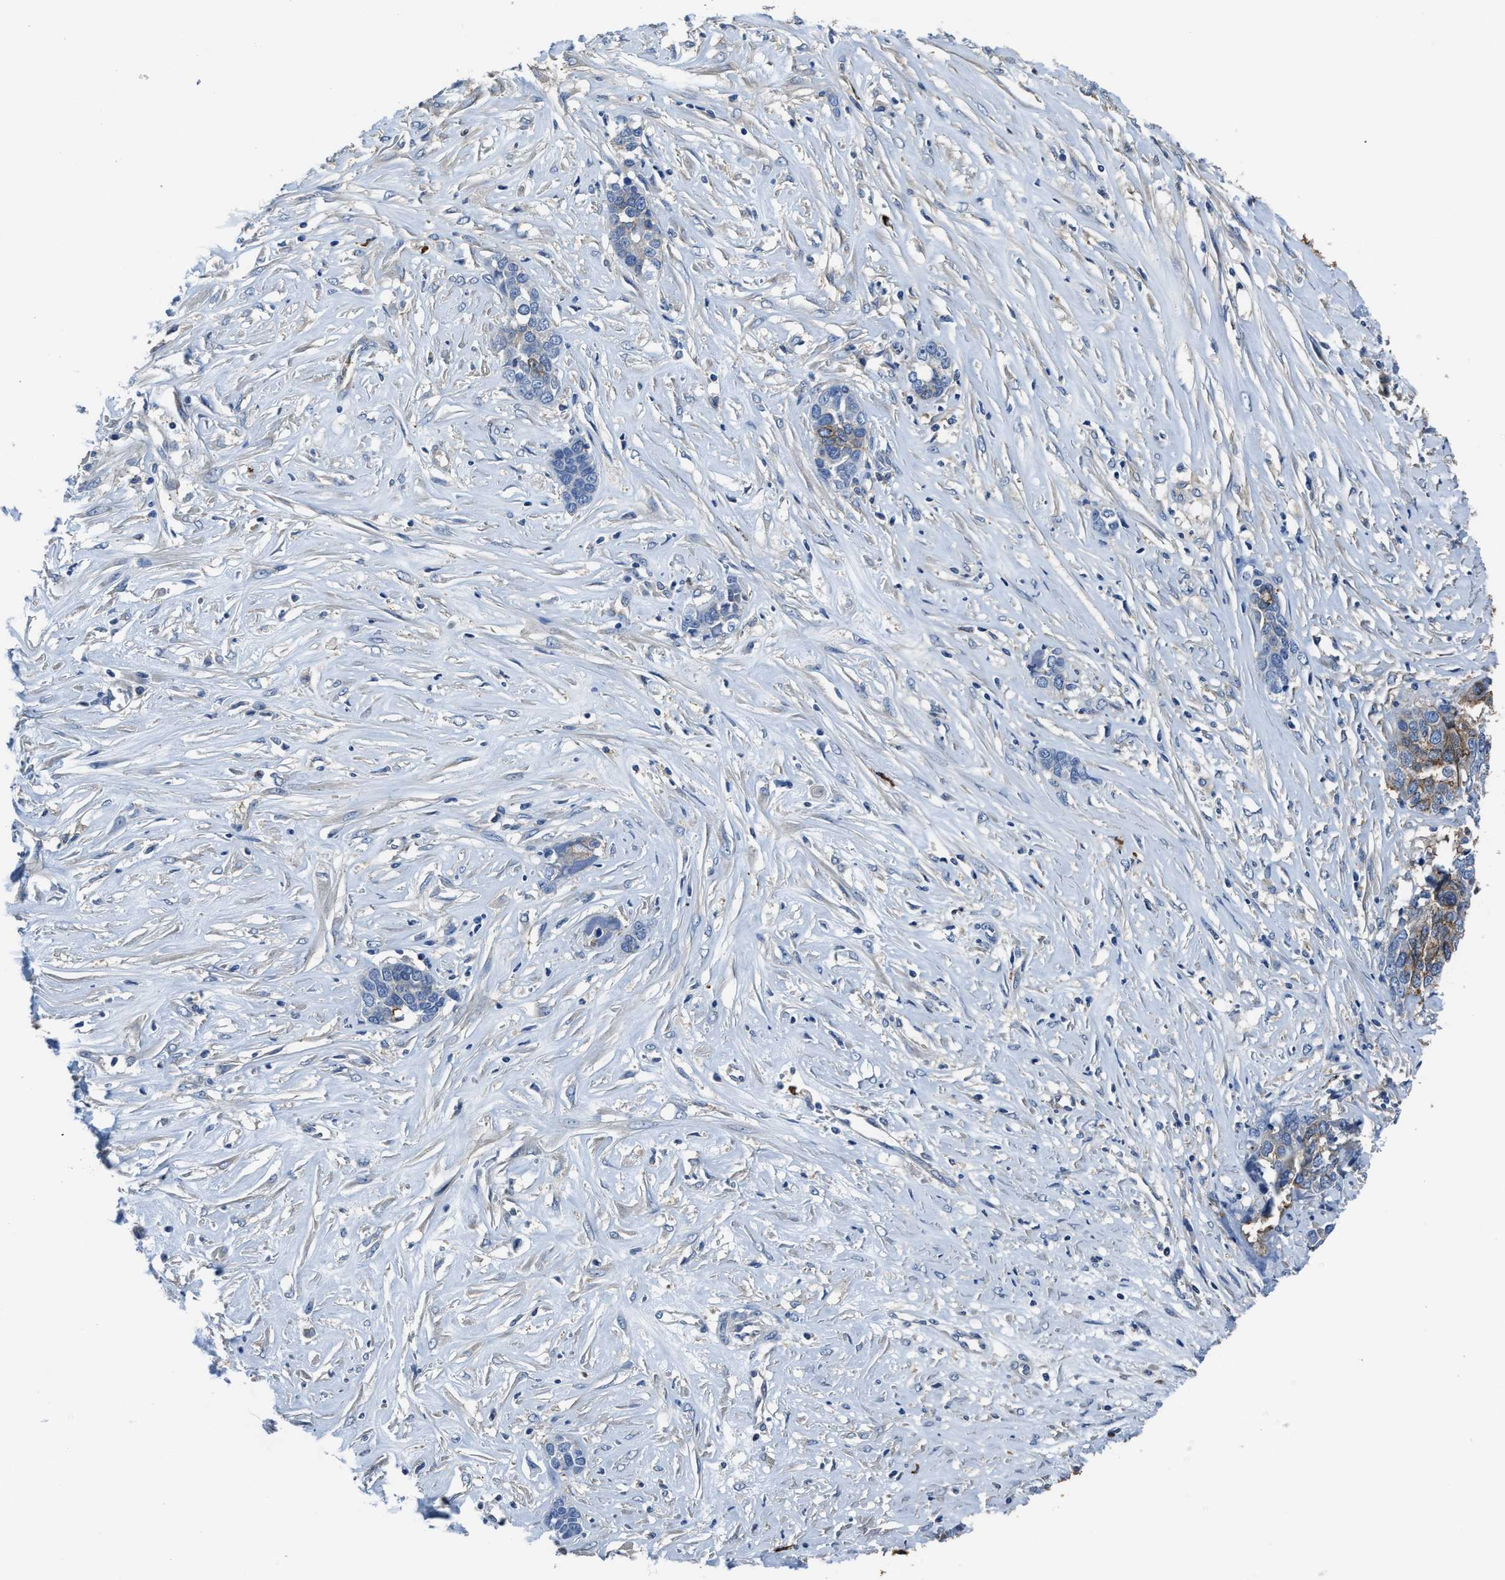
{"staining": {"intensity": "moderate", "quantity": "<25%", "location": "cytoplasmic/membranous"}, "tissue": "ovarian cancer", "cell_type": "Tumor cells", "image_type": "cancer", "snomed": [{"axis": "morphology", "description": "Cystadenocarcinoma, serous, NOS"}, {"axis": "topography", "description": "Ovary"}], "caption": "Immunohistochemical staining of human serous cystadenocarcinoma (ovarian) displays low levels of moderate cytoplasmic/membranous protein positivity in approximately <25% of tumor cells.", "gene": "TRAF6", "patient": {"sex": "female", "age": 44}}